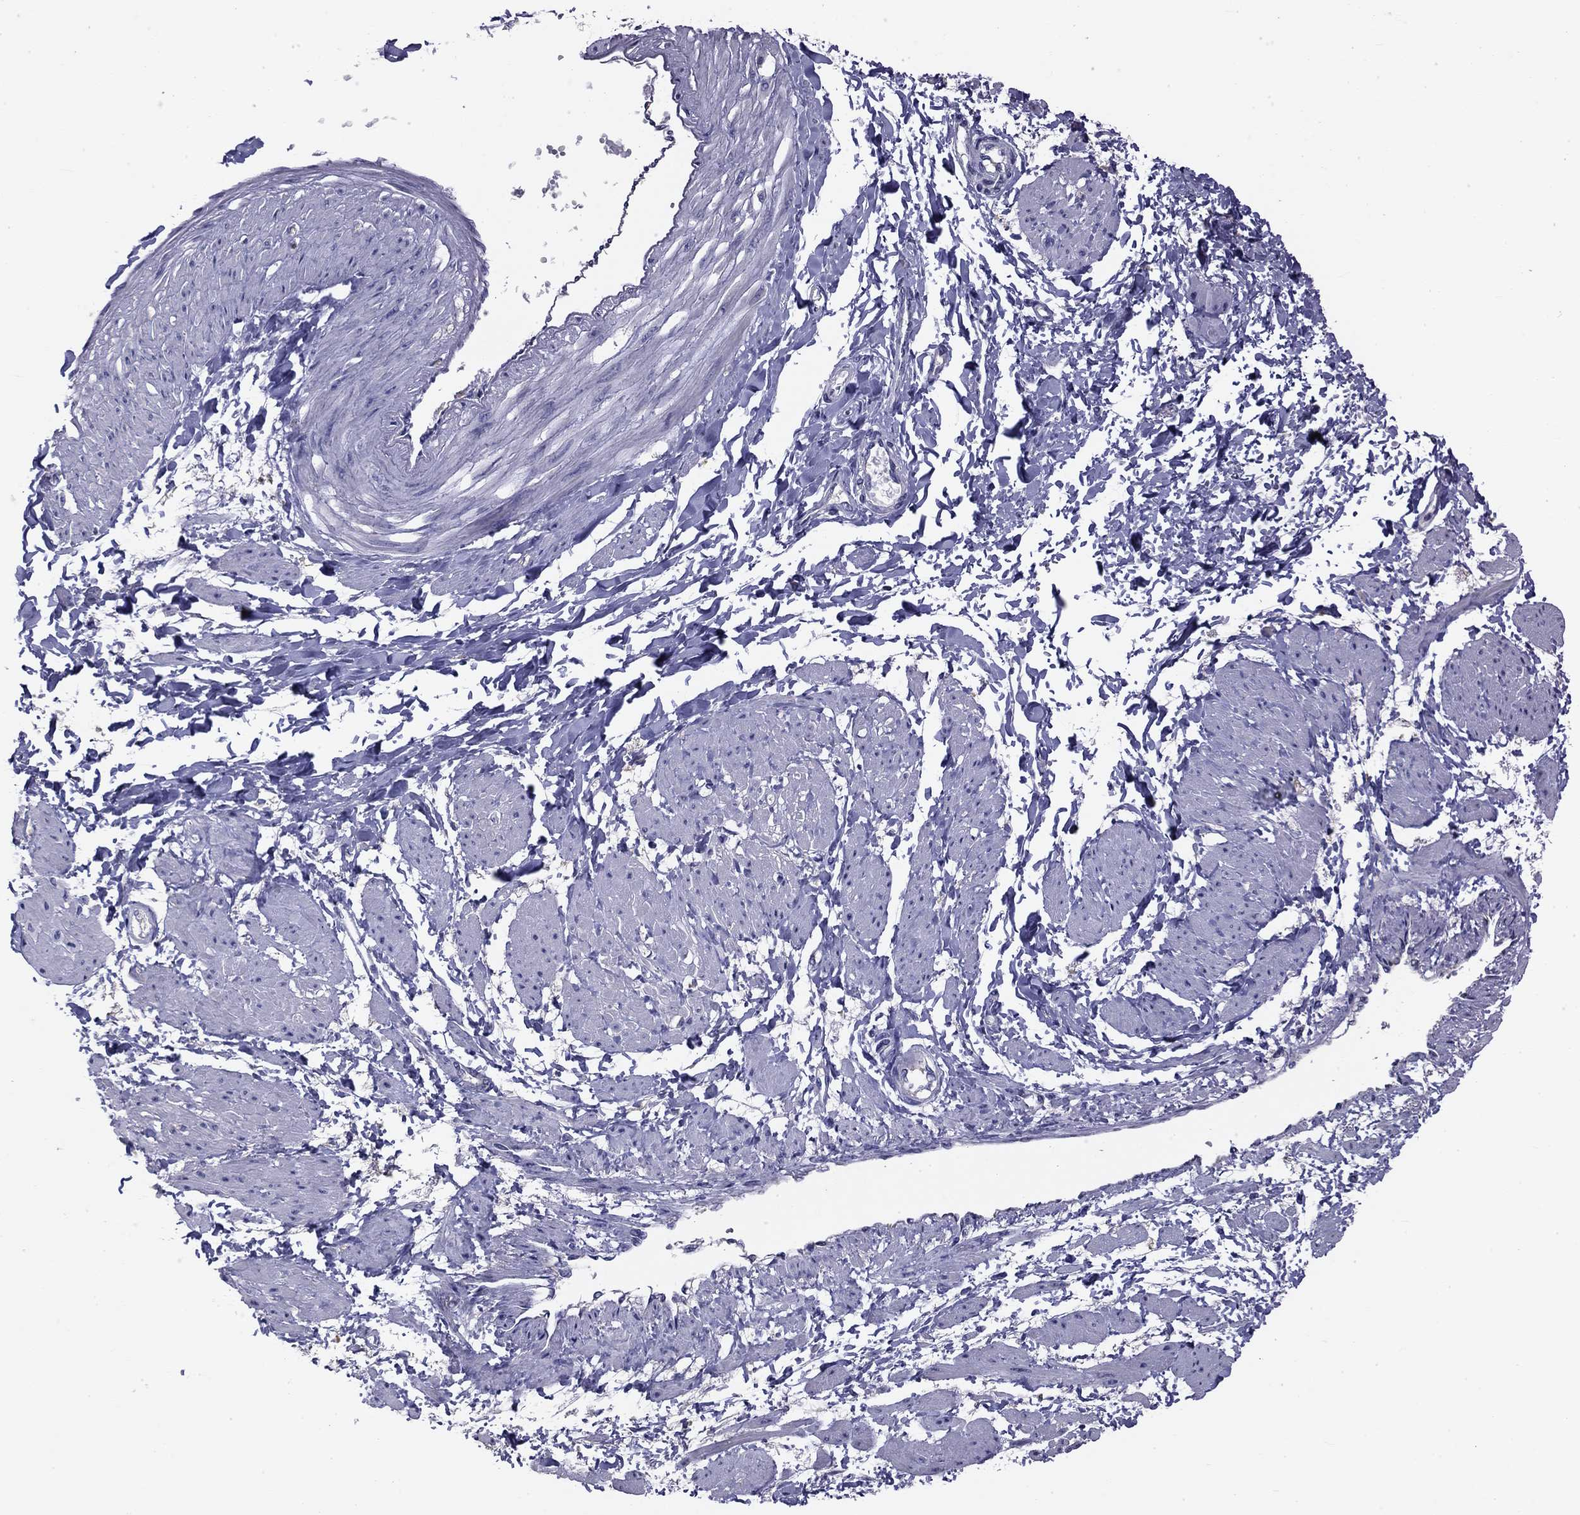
{"staining": {"intensity": "negative", "quantity": "none", "location": "none"}, "tissue": "smooth muscle", "cell_type": "Smooth muscle cells", "image_type": "normal", "snomed": [{"axis": "morphology", "description": "Normal tissue, NOS"}, {"axis": "topography", "description": "Smooth muscle"}, {"axis": "topography", "description": "Uterus"}], "caption": "Smooth muscle cells show no significant protein staining in benign smooth muscle. (DAB (3,3'-diaminobenzidine) immunohistochemistry (IHC) with hematoxylin counter stain).", "gene": "POU2F2", "patient": {"sex": "female", "age": 39}}